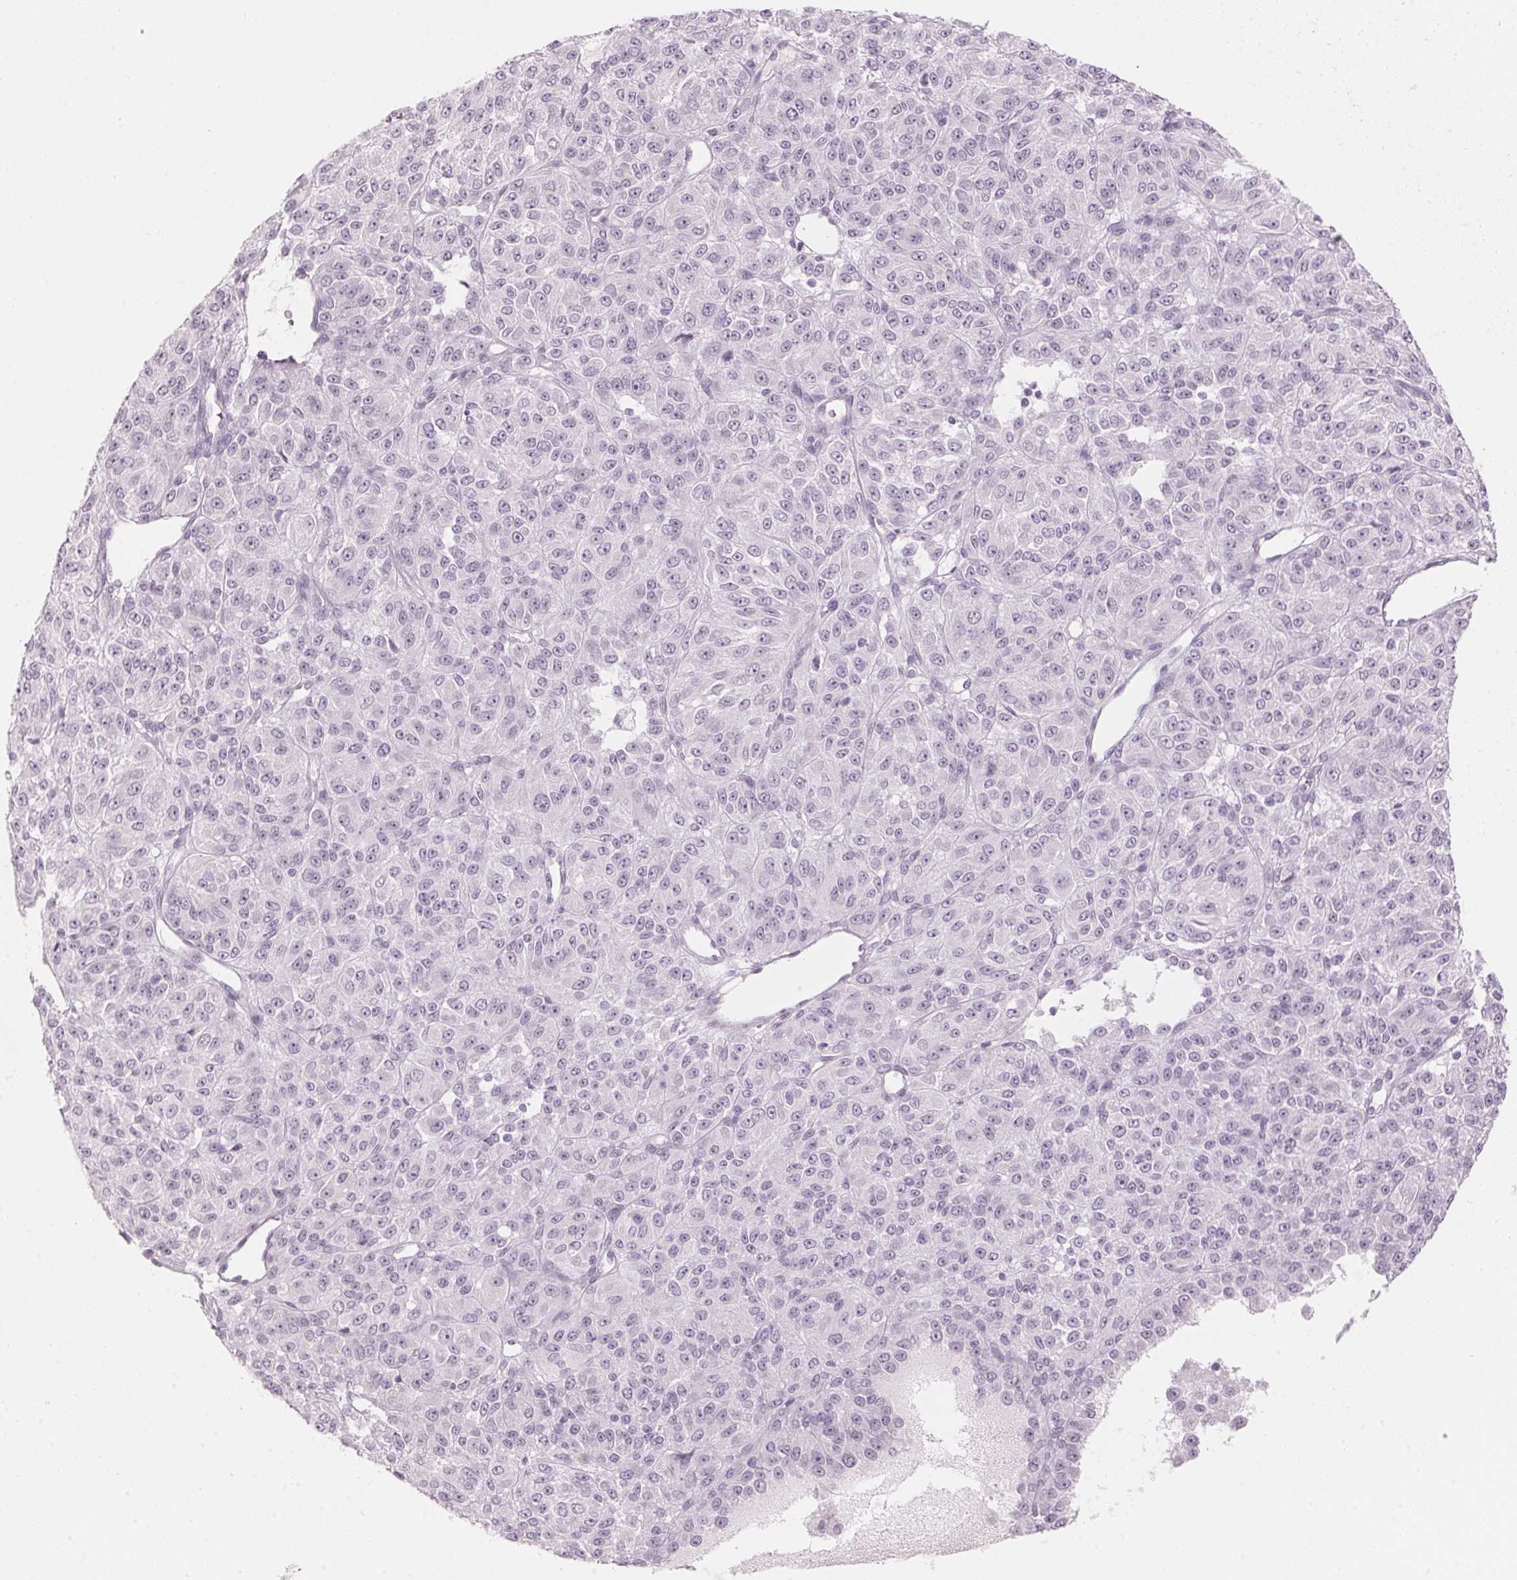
{"staining": {"intensity": "negative", "quantity": "none", "location": "none"}, "tissue": "melanoma", "cell_type": "Tumor cells", "image_type": "cancer", "snomed": [{"axis": "morphology", "description": "Malignant melanoma, Metastatic site"}, {"axis": "topography", "description": "Brain"}], "caption": "Malignant melanoma (metastatic site) was stained to show a protein in brown. There is no significant staining in tumor cells.", "gene": "SCTR", "patient": {"sex": "female", "age": 56}}